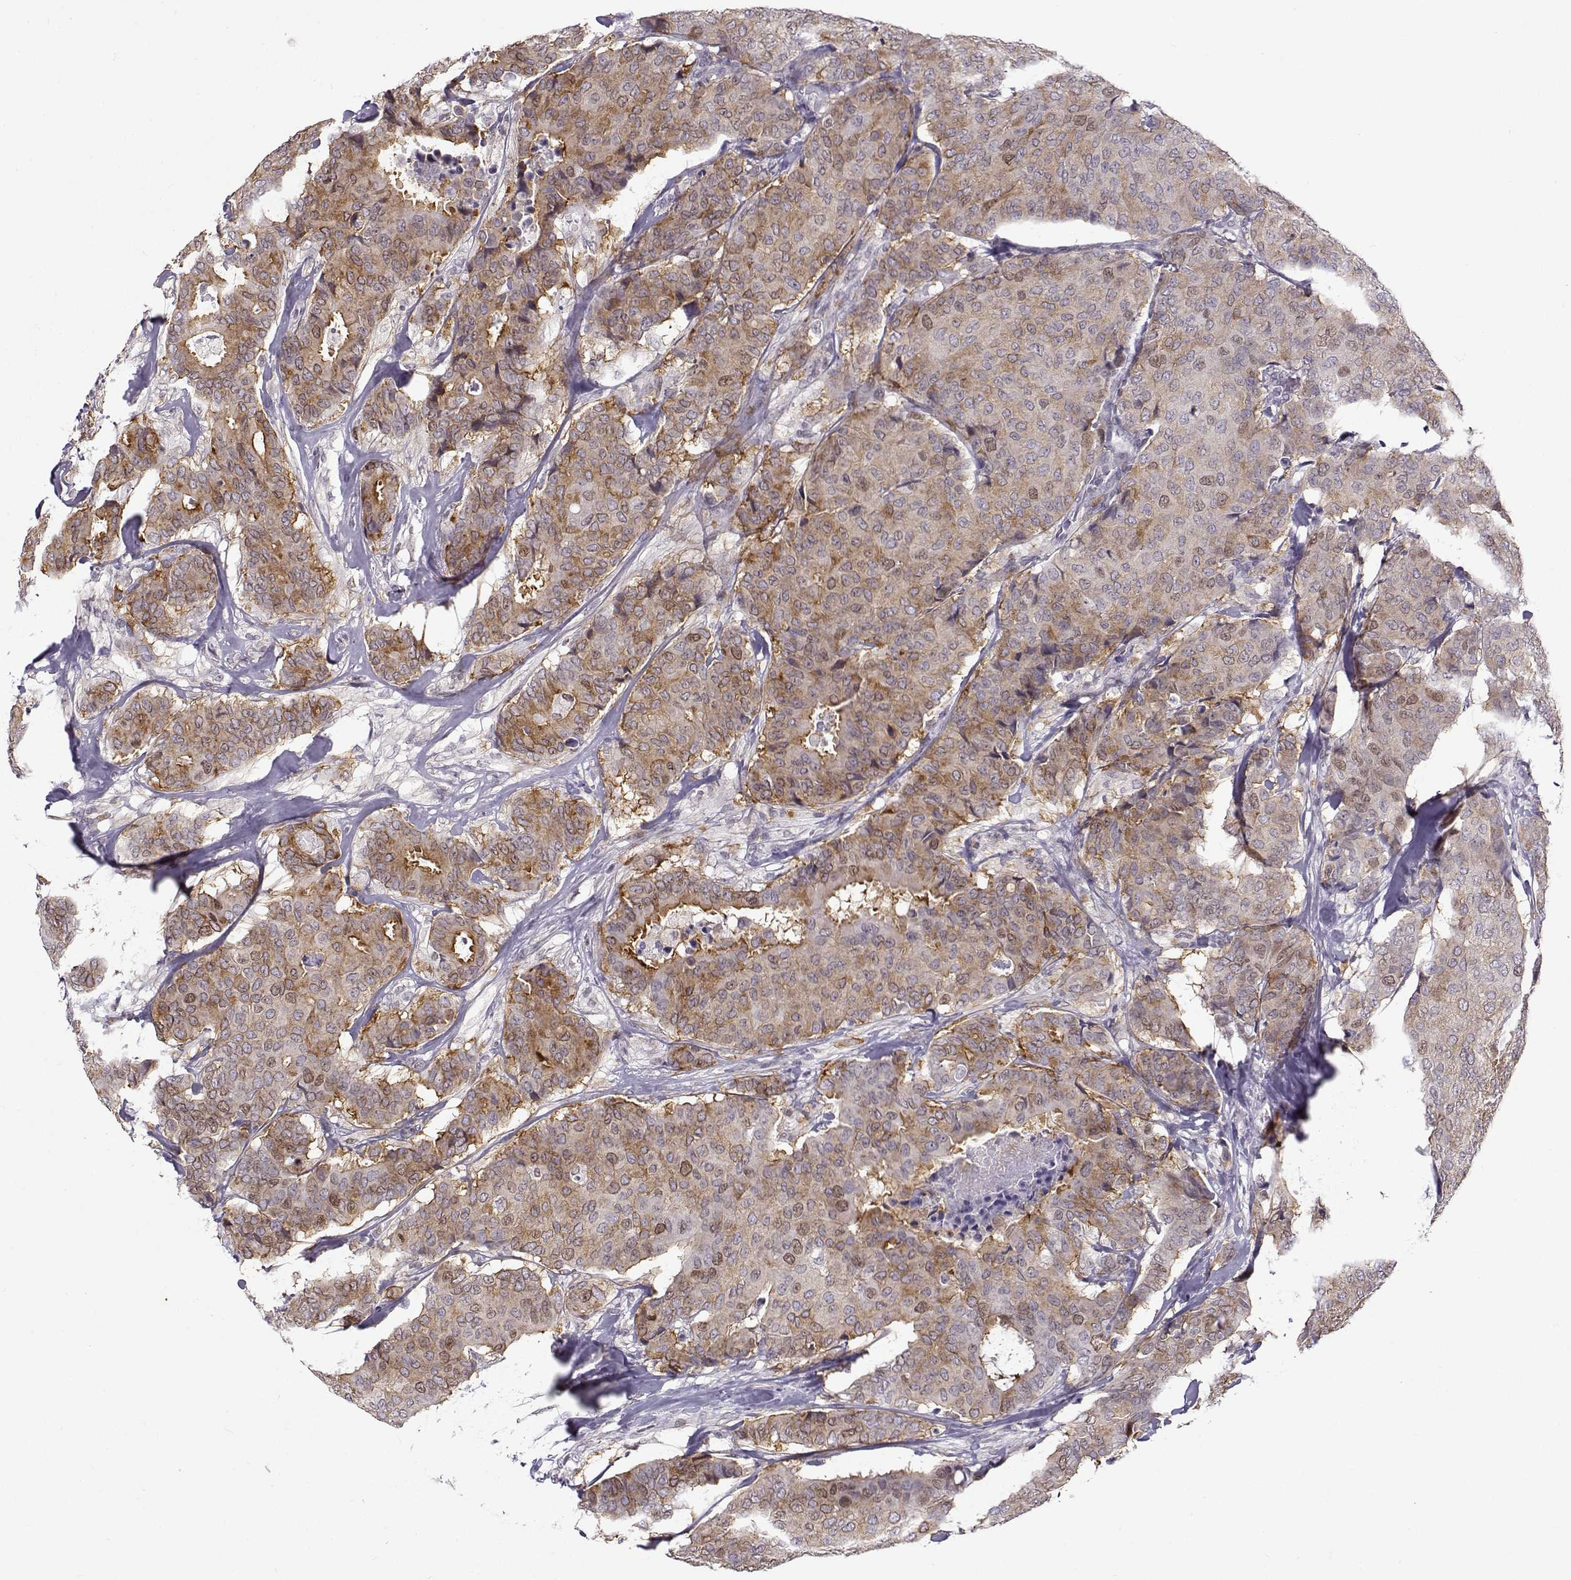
{"staining": {"intensity": "moderate", "quantity": ">75%", "location": "cytoplasmic/membranous"}, "tissue": "breast cancer", "cell_type": "Tumor cells", "image_type": "cancer", "snomed": [{"axis": "morphology", "description": "Duct carcinoma"}, {"axis": "topography", "description": "Breast"}], "caption": "Human breast cancer (invasive ductal carcinoma) stained with a brown dye displays moderate cytoplasmic/membranous positive staining in approximately >75% of tumor cells.", "gene": "BACH1", "patient": {"sex": "female", "age": 75}}